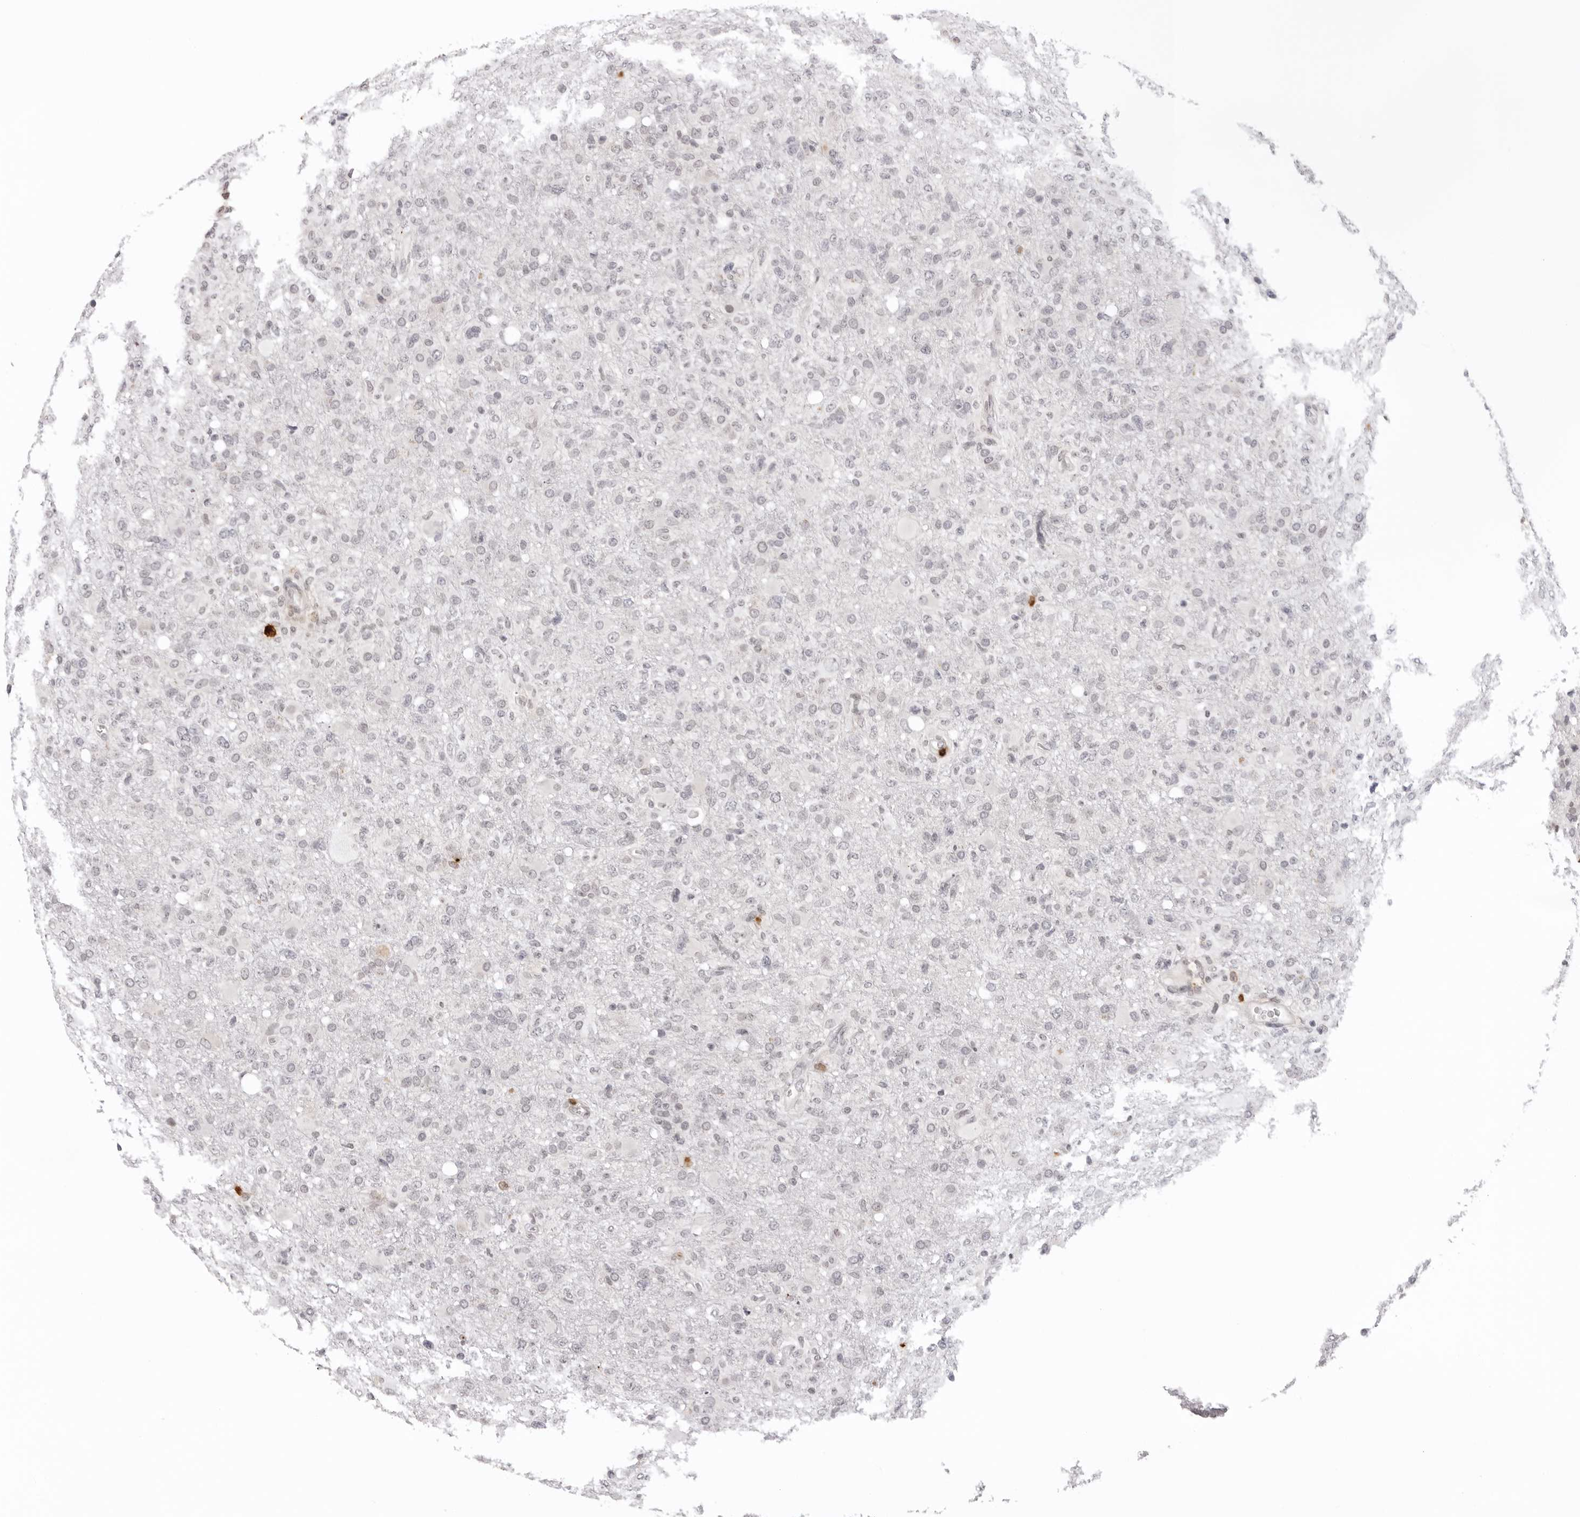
{"staining": {"intensity": "negative", "quantity": "none", "location": "none"}, "tissue": "glioma", "cell_type": "Tumor cells", "image_type": "cancer", "snomed": [{"axis": "morphology", "description": "Glioma, malignant, High grade"}, {"axis": "topography", "description": "Brain"}], "caption": "Immunohistochemistry image of neoplastic tissue: glioma stained with DAB shows no significant protein expression in tumor cells. (Immunohistochemistry (ihc), brightfield microscopy, high magnification).", "gene": "IL17RA", "patient": {"sex": "female", "age": 57}}